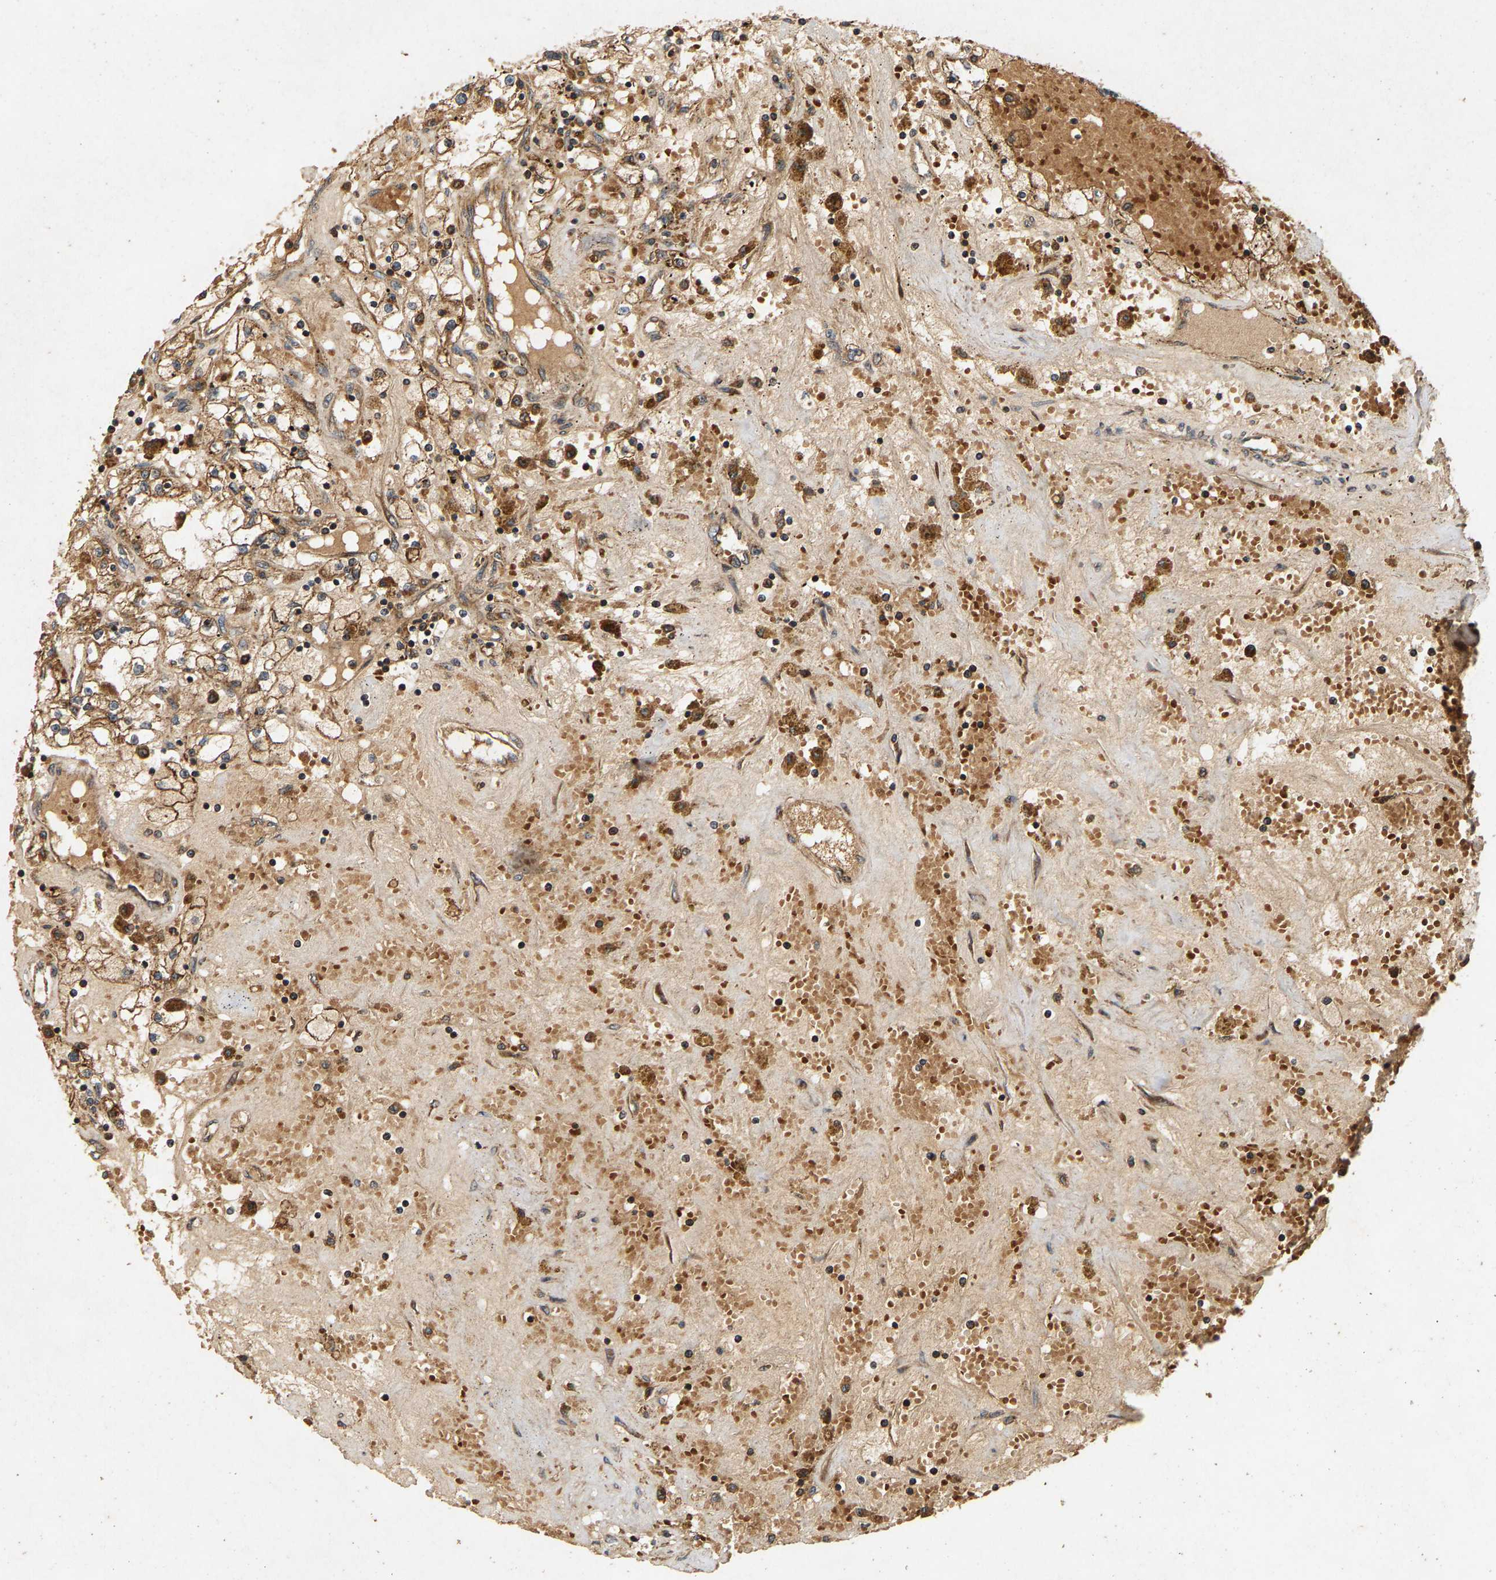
{"staining": {"intensity": "moderate", "quantity": ">75%", "location": "cytoplasmic/membranous"}, "tissue": "renal cancer", "cell_type": "Tumor cells", "image_type": "cancer", "snomed": [{"axis": "morphology", "description": "Adenocarcinoma, NOS"}, {"axis": "topography", "description": "Kidney"}], "caption": "Tumor cells show medium levels of moderate cytoplasmic/membranous positivity in about >75% of cells in renal cancer (adenocarcinoma).", "gene": "CIDEC", "patient": {"sex": "male", "age": 56}}